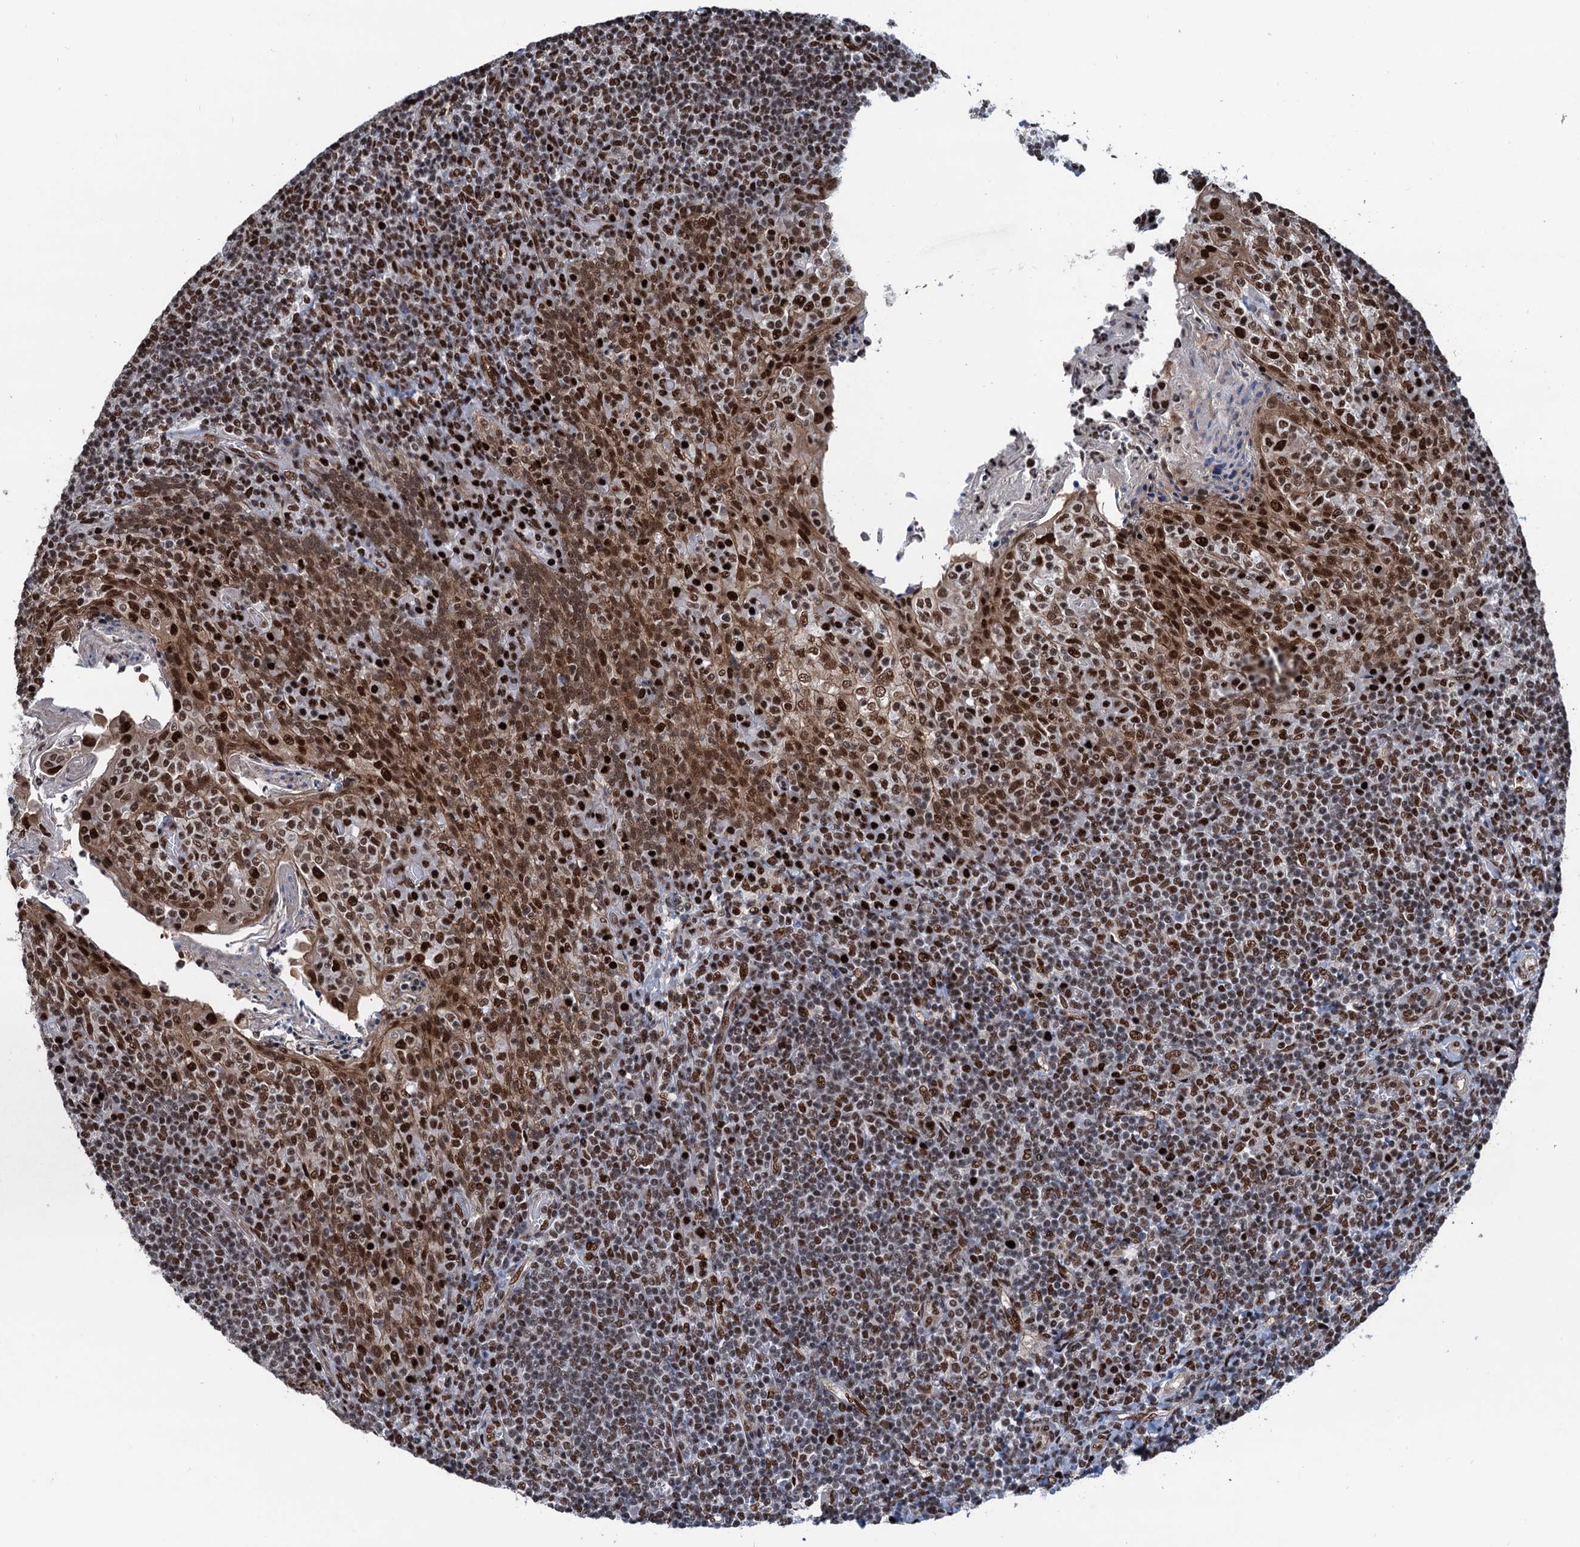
{"staining": {"intensity": "strong", "quantity": ">75%", "location": "nuclear"}, "tissue": "tonsil", "cell_type": "Germinal center cells", "image_type": "normal", "snomed": [{"axis": "morphology", "description": "Normal tissue, NOS"}, {"axis": "topography", "description": "Tonsil"}], "caption": "Immunohistochemistry photomicrograph of normal tonsil: tonsil stained using immunohistochemistry reveals high levels of strong protein expression localized specifically in the nuclear of germinal center cells, appearing as a nuclear brown color.", "gene": "PPP4R1", "patient": {"sex": "female", "age": 10}}